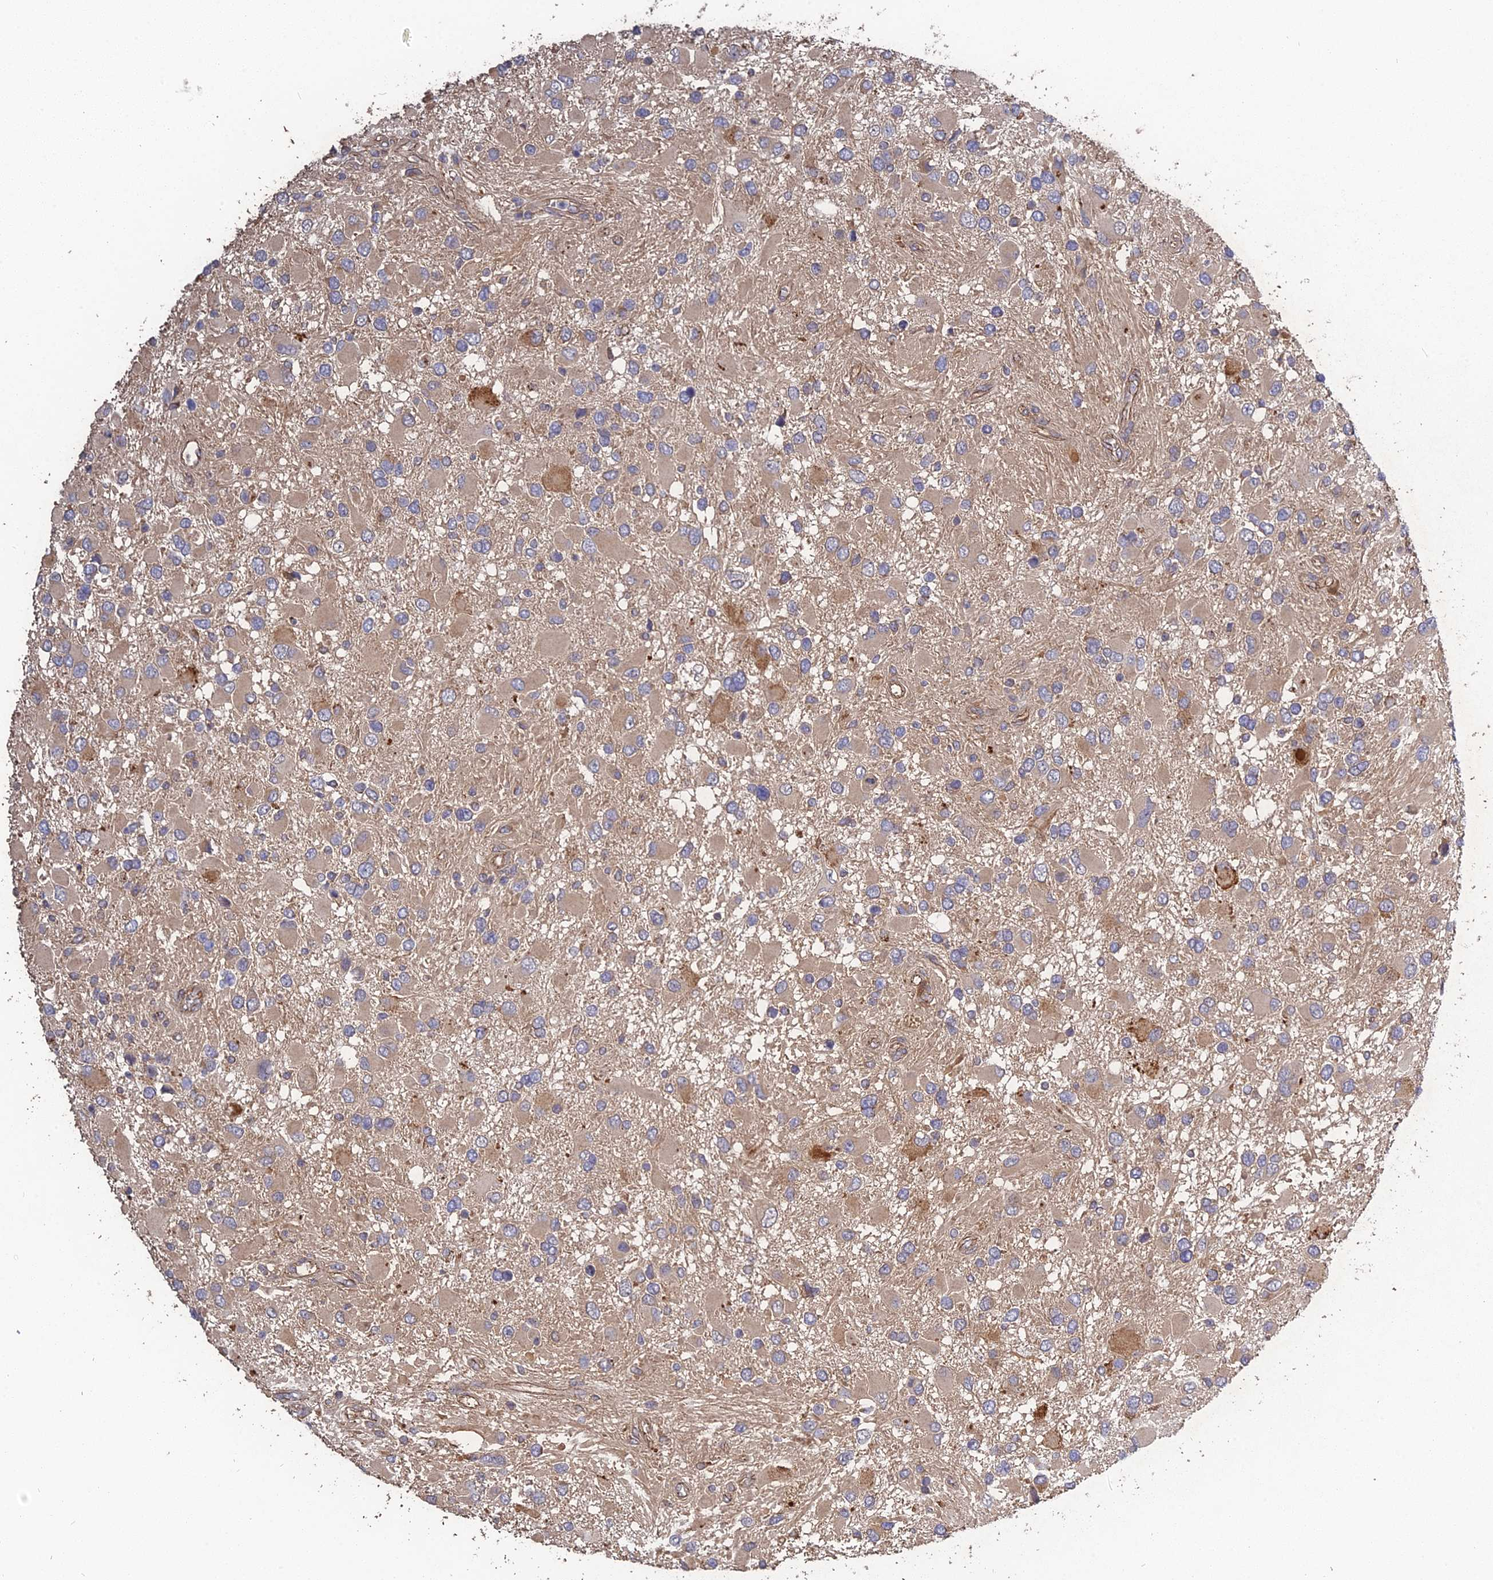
{"staining": {"intensity": "moderate", "quantity": "<25%", "location": "cytoplasmic/membranous"}, "tissue": "glioma", "cell_type": "Tumor cells", "image_type": "cancer", "snomed": [{"axis": "morphology", "description": "Glioma, malignant, High grade"}, {"axis": "topography", "description": "Brain"}], "caption": "Immunohistochemical staining of human glioma exhibits low levels of moderate cytoplasmic/membranous positivity in about <25% of tumor cells. The staining is performed using DAB (3,3'-diaminobenzidine) brown chromogen to label protein expression. The nuclei are counter-stained blue using hematoxylin.", "gene": "ARHGAP40", "patient": {"sex": "male", "age": 53}}